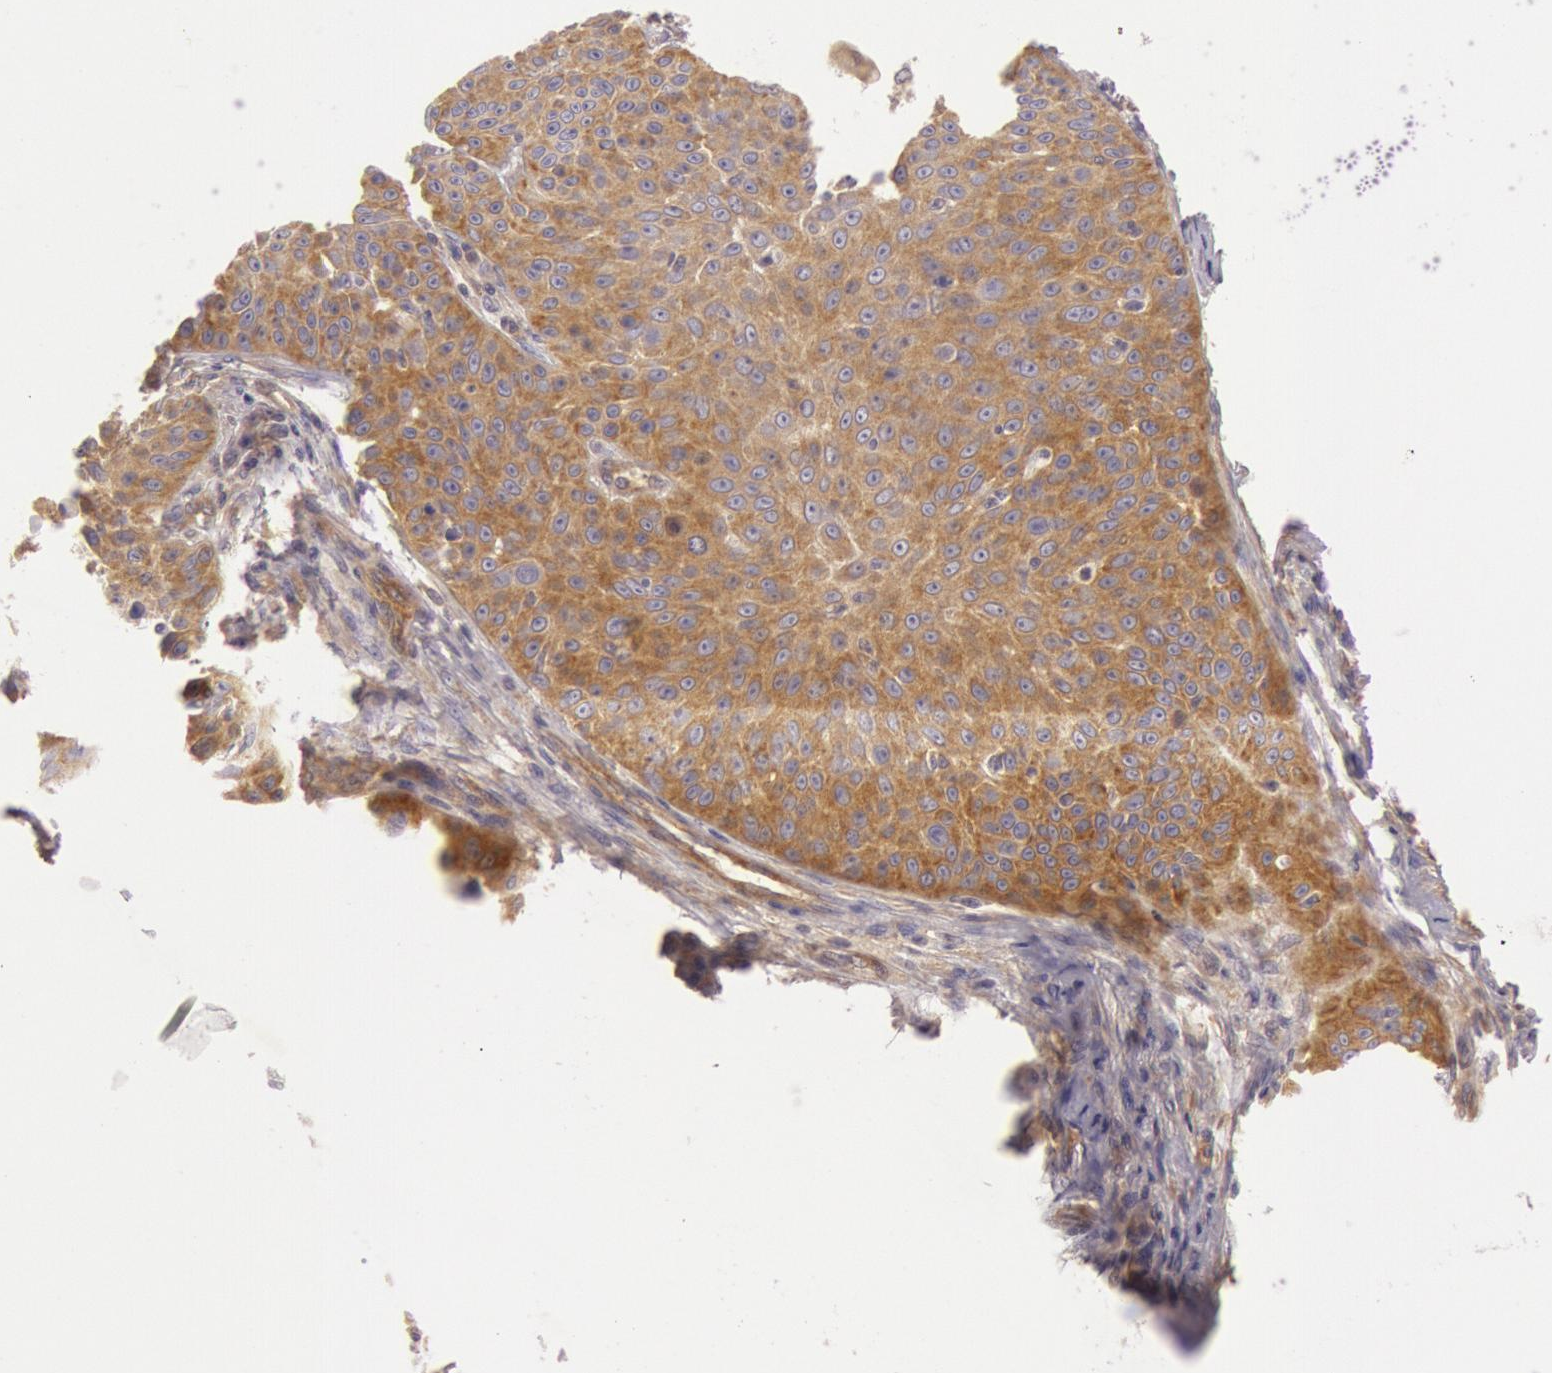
{"staining": {"intensity": "moderate", "quantity": ">75%", "location": "cytoplasmic/membranous"}, "tissue": "skin cancer", "cell_type": "Tumor cells", "image_type": "cancer", "snomed": [{"axis": "morphology", "description": "Squamous cell carcinoma, NOS"}, {"axis": "topography", "description": "Skin"}], "caption": "A medium amount of moderate cytoplasmic/membranous positivity is appreciated in approximately >75% of tumor cells in skin squamous cell carcinoma tissue.", "gene": "CHUK", "patient": {"sex": "male", "age": 82}}